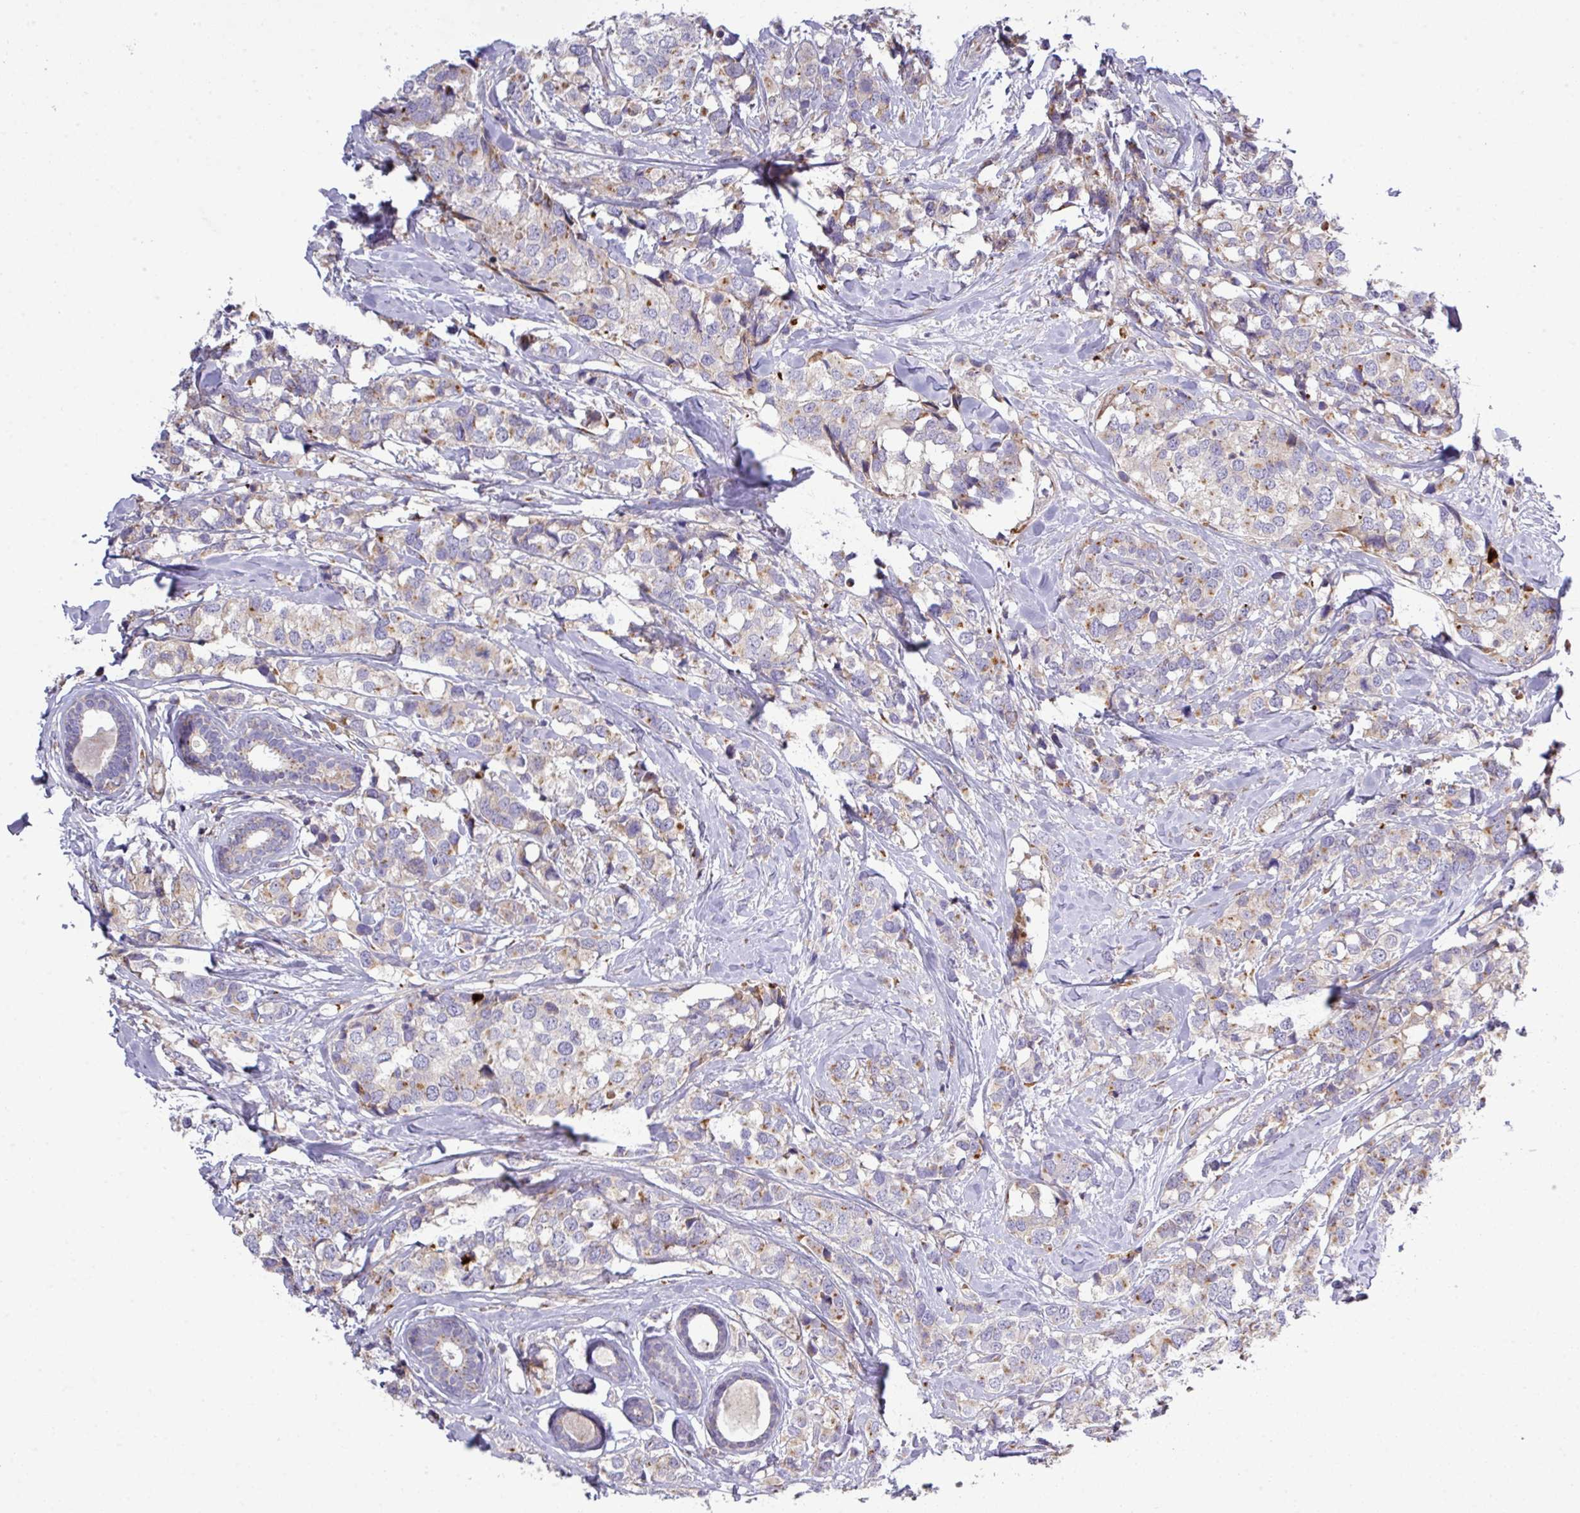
{"staining": {"intensity": "moderate", "quantity": "25%-75%", "location": "cytoplasmic/membranous"}, "tissue": "breast cancer", "cell_type": "Tumor cells", "image_type": "cancer", "snomed": [{"axis": "morphology", "description": "Lobular carcinoma"}, {"axis": "topography", "description": "Breast"}], "caption": "The histopathology image displays staining of breast cancer, revealing moderate cytoplasmic/membranous protein expression (brown color) within tumor cells.", "gene": "VTI1A", "patient": {"sex": "female", "age": 59}}